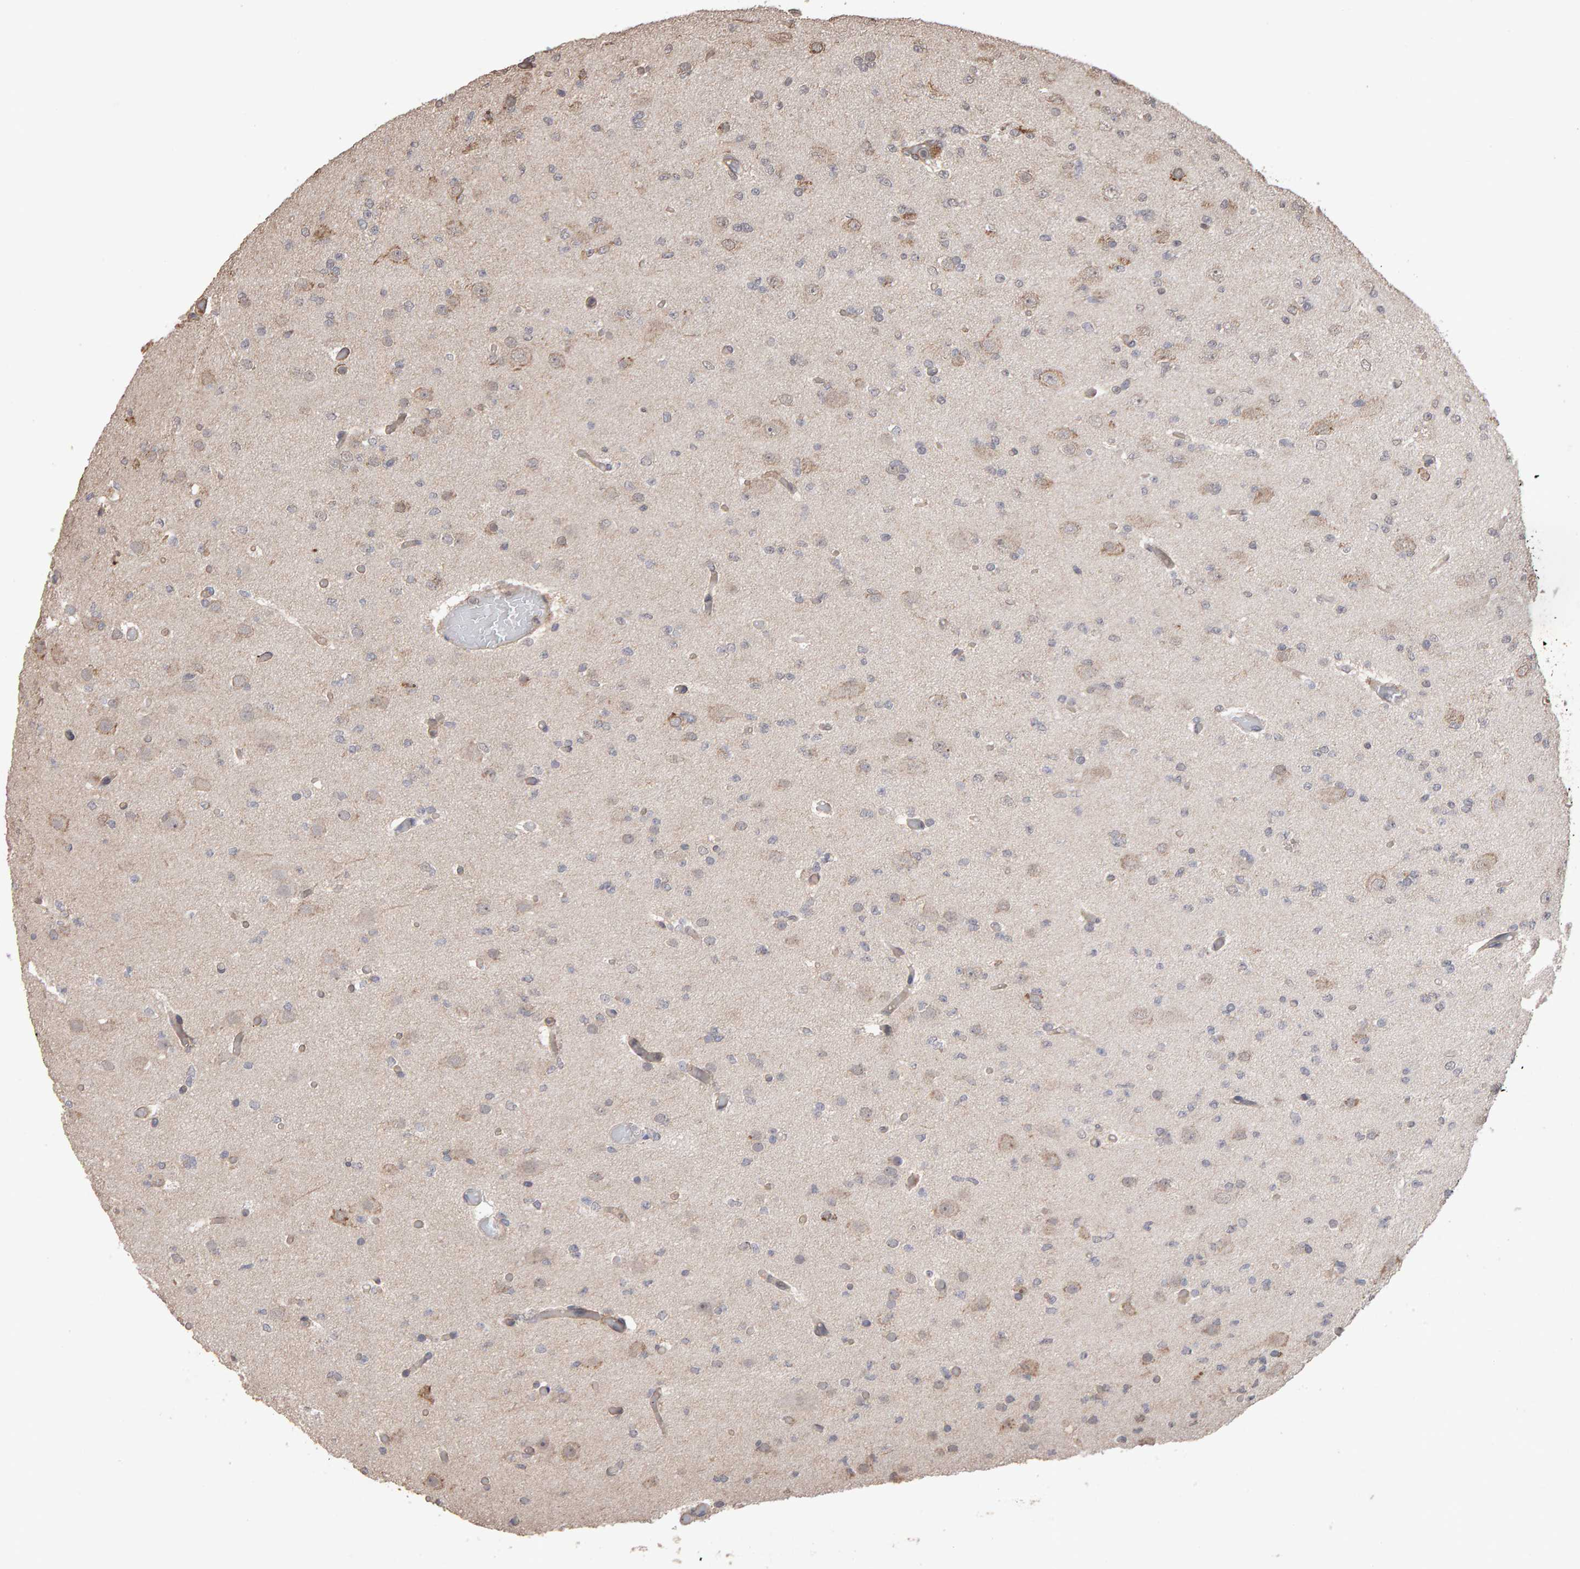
{"staining": {"intensity": "negative", "quantity": "none", "location": "none"}, "tissue": "glioma", "cell_type": "Tumor cells", "image_type": "cancer", "snomed": [{"axis": "morphology", "description": "Glioma, malignant, Low grade"}, {"axis": "topography", "description": "Brain"}], "caption": "High power microscopy photomicrograph of an IHC photomicrograph of glioma, revealing no significant expression in tumor cells.", "gene": "SCRIB", "patient": {"sex": "female", "age": 22}}